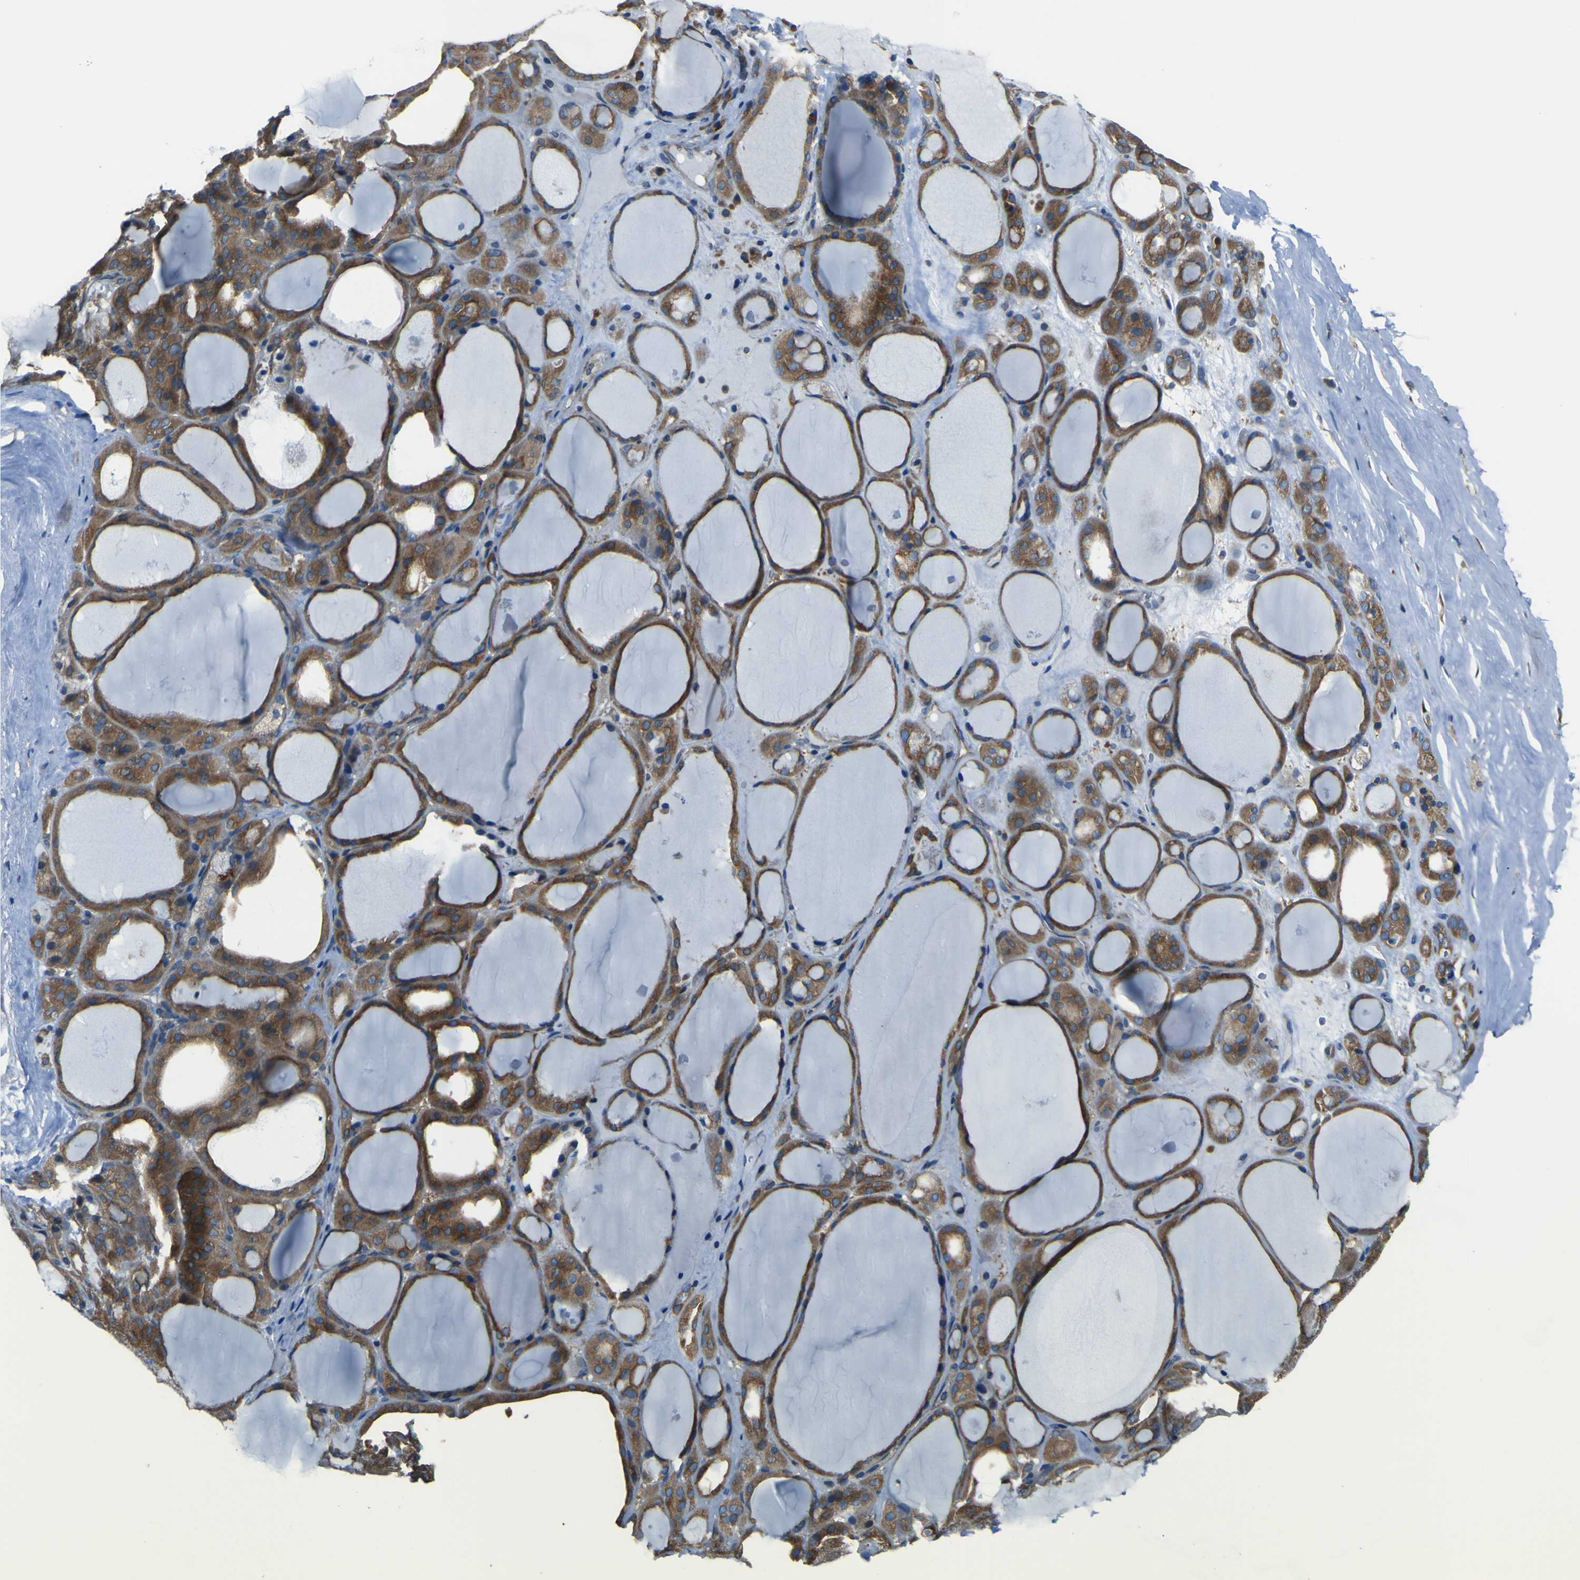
{"staining": {"intensity": "strong", "quantity": ">75%", "location": "cytoplasmic/membranous"}, "tissue": "thyroid gland", "cell_type": "Glandular cells", "image_type": "normal", "snomed": [{"axis": "morphology", "description": "Normal tissue, NOS"}, {"axis": "morphology", "description": "Carcinoma, NOS"}, {"axis": "topography", "description": "Thyroid gland"}], "caption": "Glandular cells show high levels of strong cytoplasmic/membranous staining in approximately >75% of cells in benign thyroid gland.", "gene": "STIM1", "patient": {"sex": "female", "age": 86}}